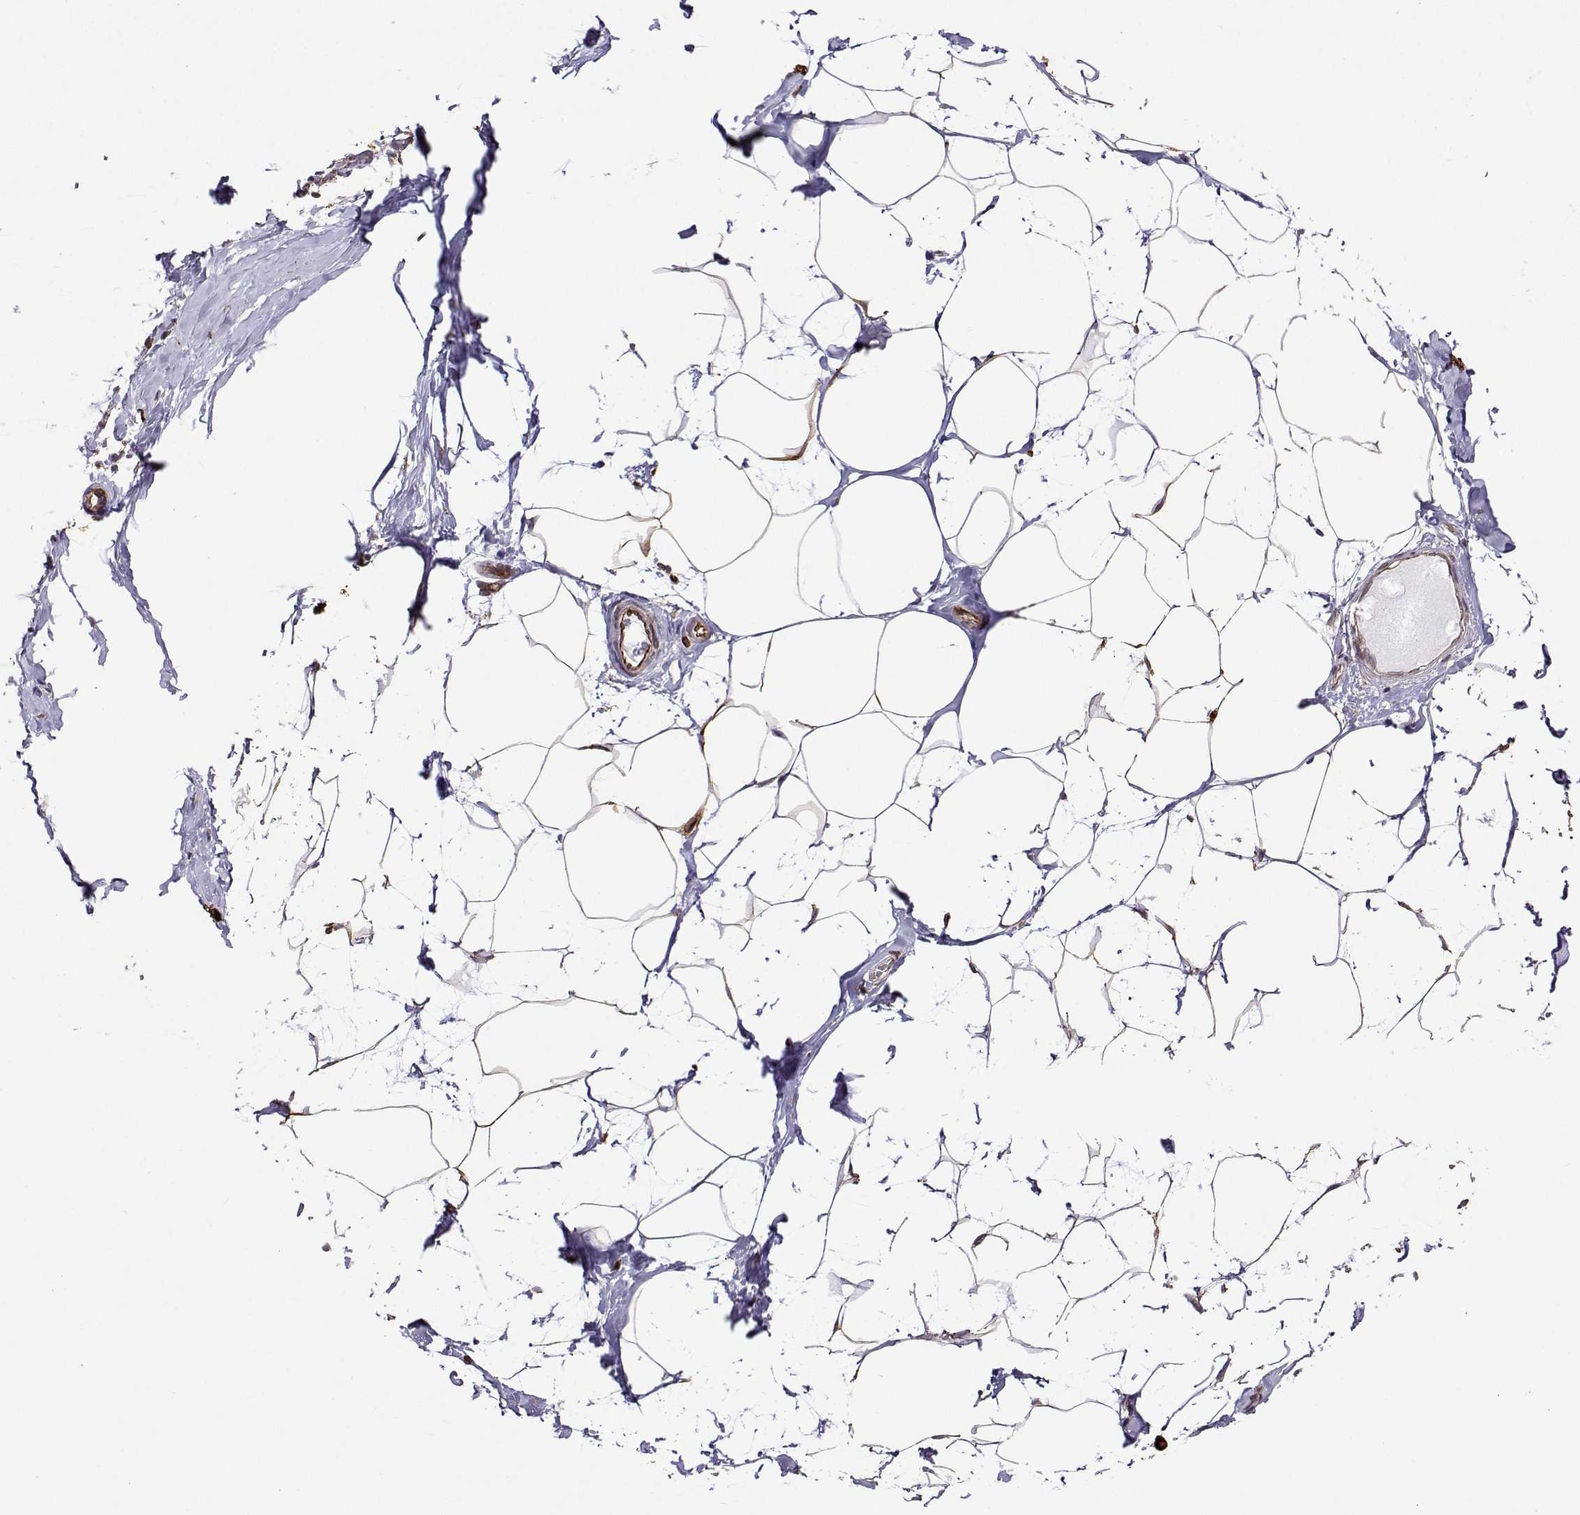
{"staining": {"intensity": "negative", "quantity": "none", "location": "none"}, "tissue": "breast", "cell_type": "Adipocytes", "image_type": "normal", "snomed": [{"axis": "morphology", "description": "Normal tissue, NOS"}, {"axis": "topography", "description": "Breast"}], "caption": "Immunohistochemistry histopathology image of benign human breast stained for a protein (brown), which displays no expression in adipocytes.", "gene": "PGRMC2", "patient": {"sex": "female", "age": 32}}